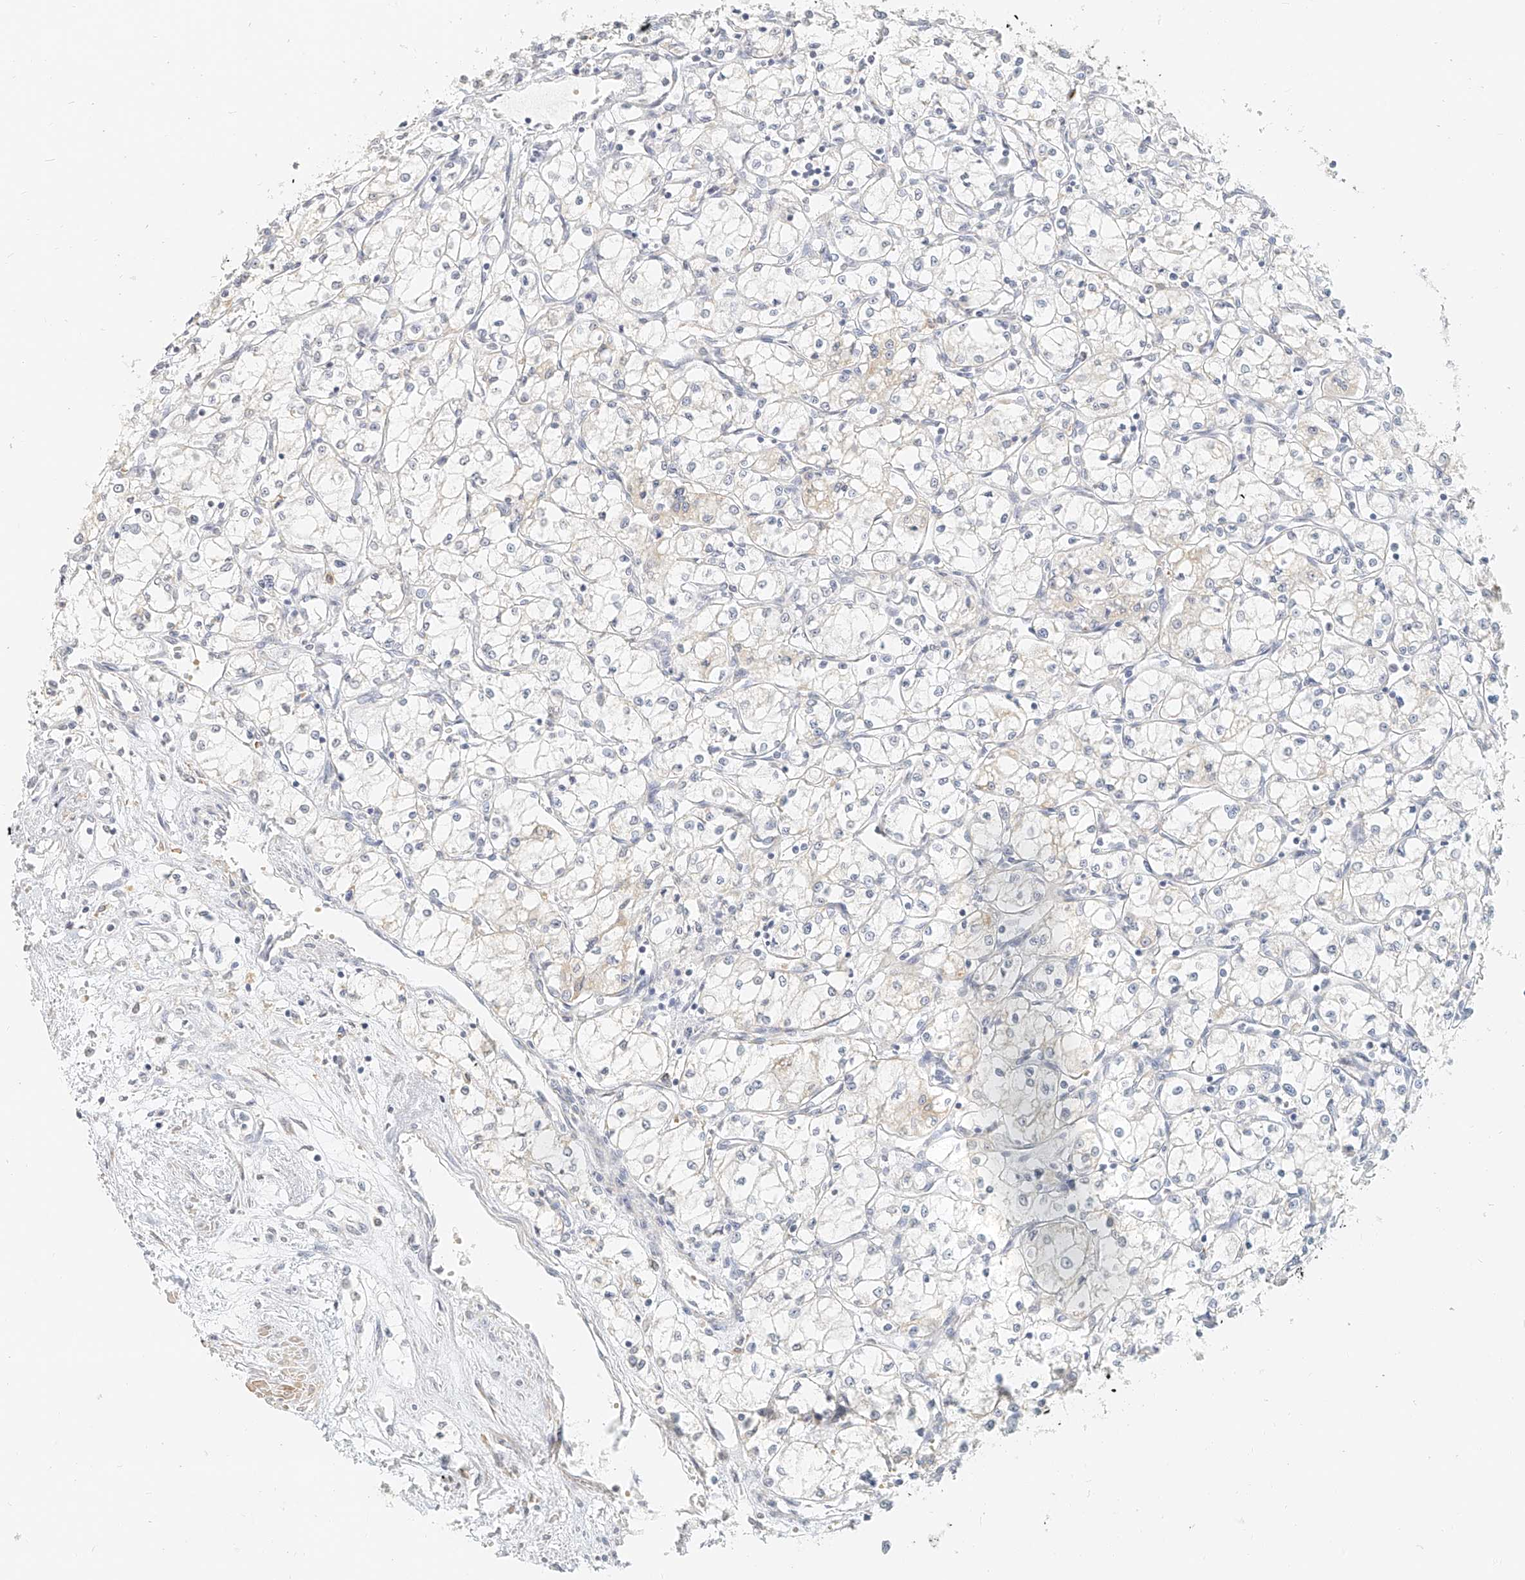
{"staining": {"intensity": "negative", "quantity": "none", "location": "none"}, "tissue": "renal cancer", "cell_type": "Tumor cells", "image_type": "cancer", "snomed": [{"axis": "morphology", "description": "Adenocarcinoma, NOS"}, {"axis": "topography", "description": "Kidney"}], "caption": "The micrograph shows no significant staining in tumor cells of renal cancer.", "gene": "CXorf58", "patient": {"sex": "male", "age": 59}}